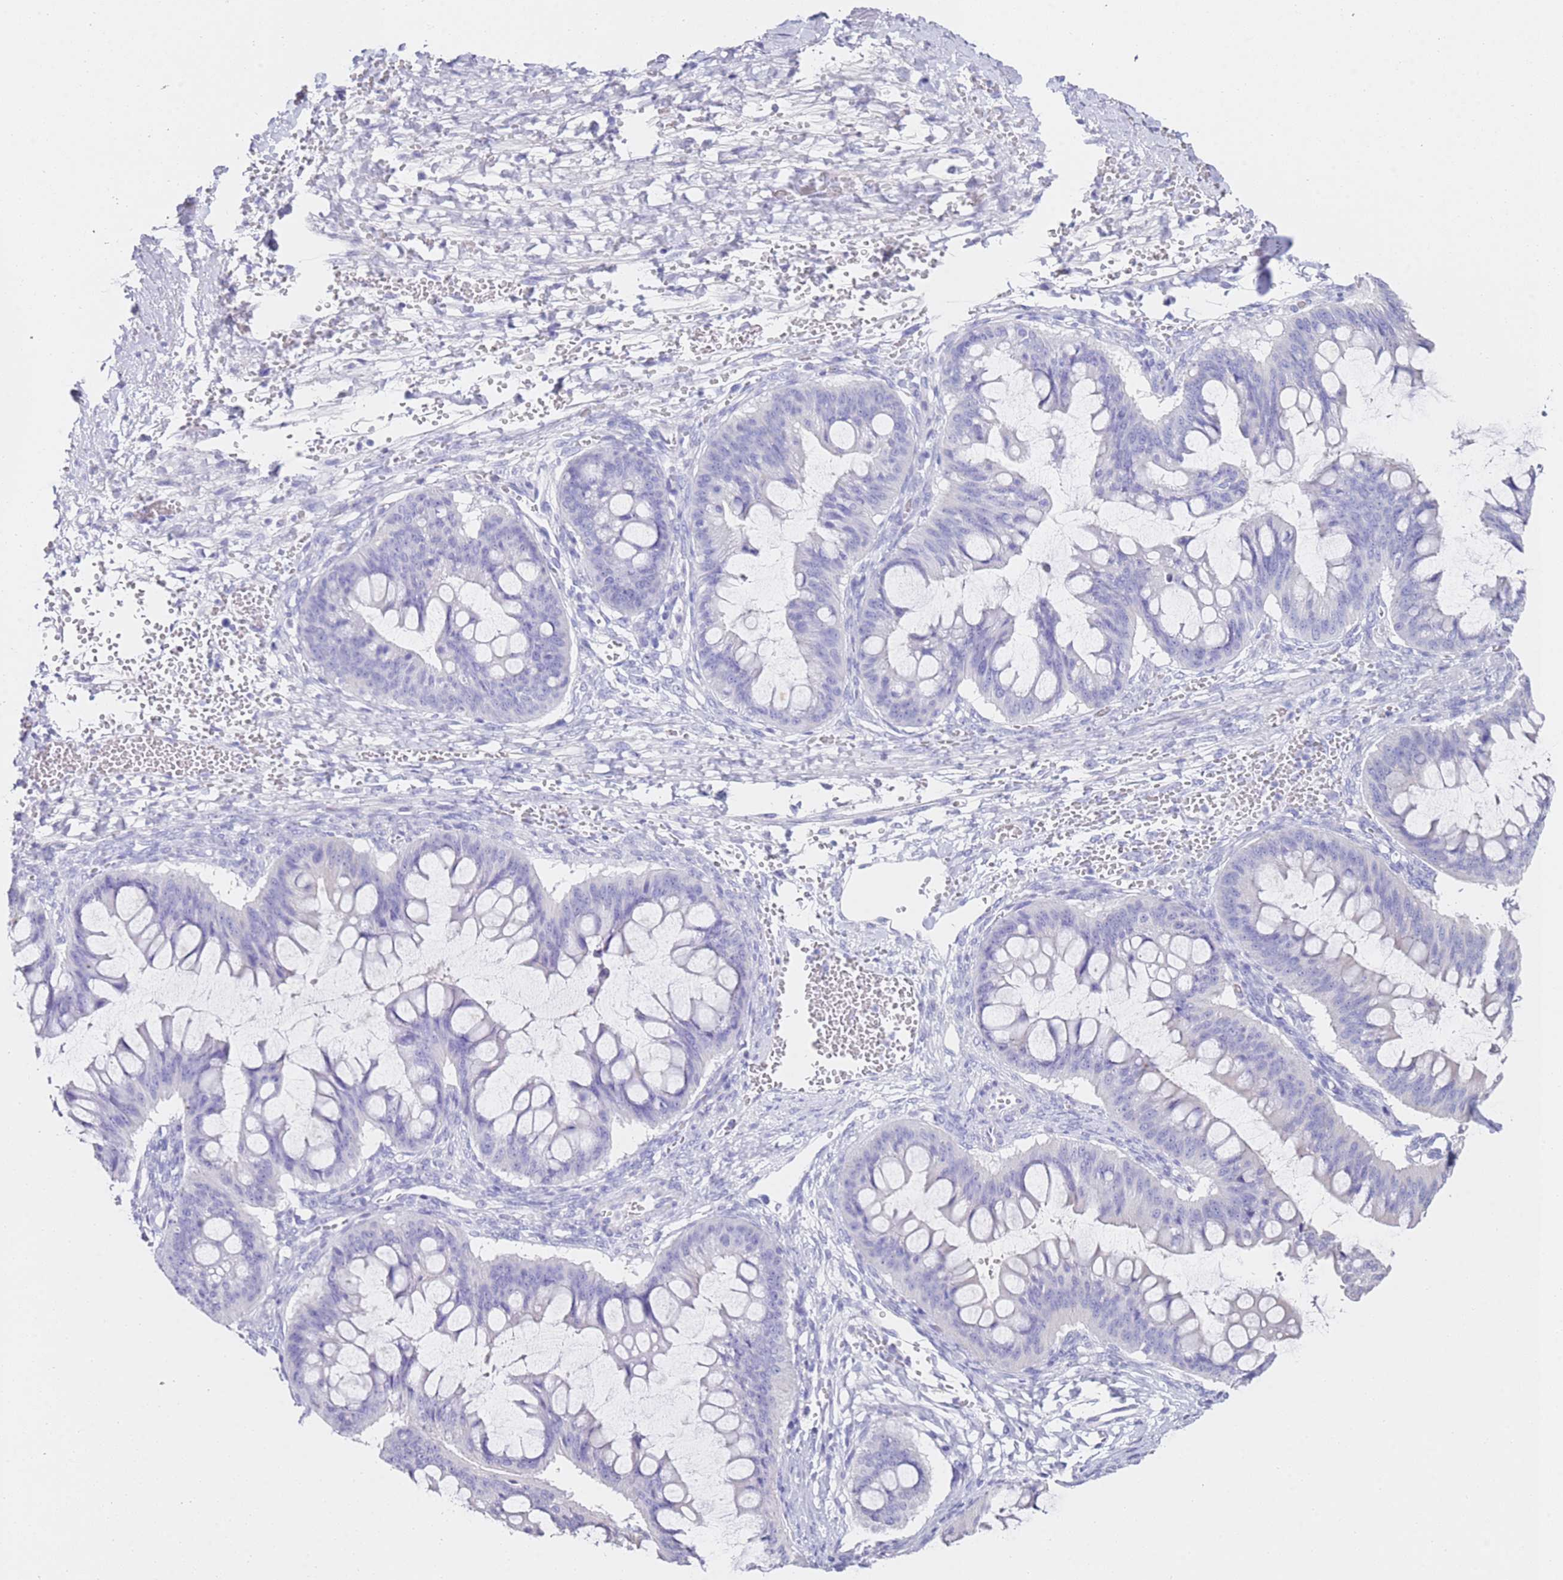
{"staining": {"intensity": "negative", "quantity": "none", "location": "none"}, "tissue": "ovarian cancer", "cell_type": "Tumor cells", "image_type": "cancer", "snomed": [{"axis": "morphology", "description": "Cystadenocarcinoma, mucinous, NOS"}, {"axis": "topography", "description": "Ovary"}], "caption": "The immunohistochemistry micrograph has no significant expression in tumor cells of ovarian mucinous cystadenocarcinoma tissue.", "gene": "PTBP2", "patient": {"sex": "female", "age": 73}}